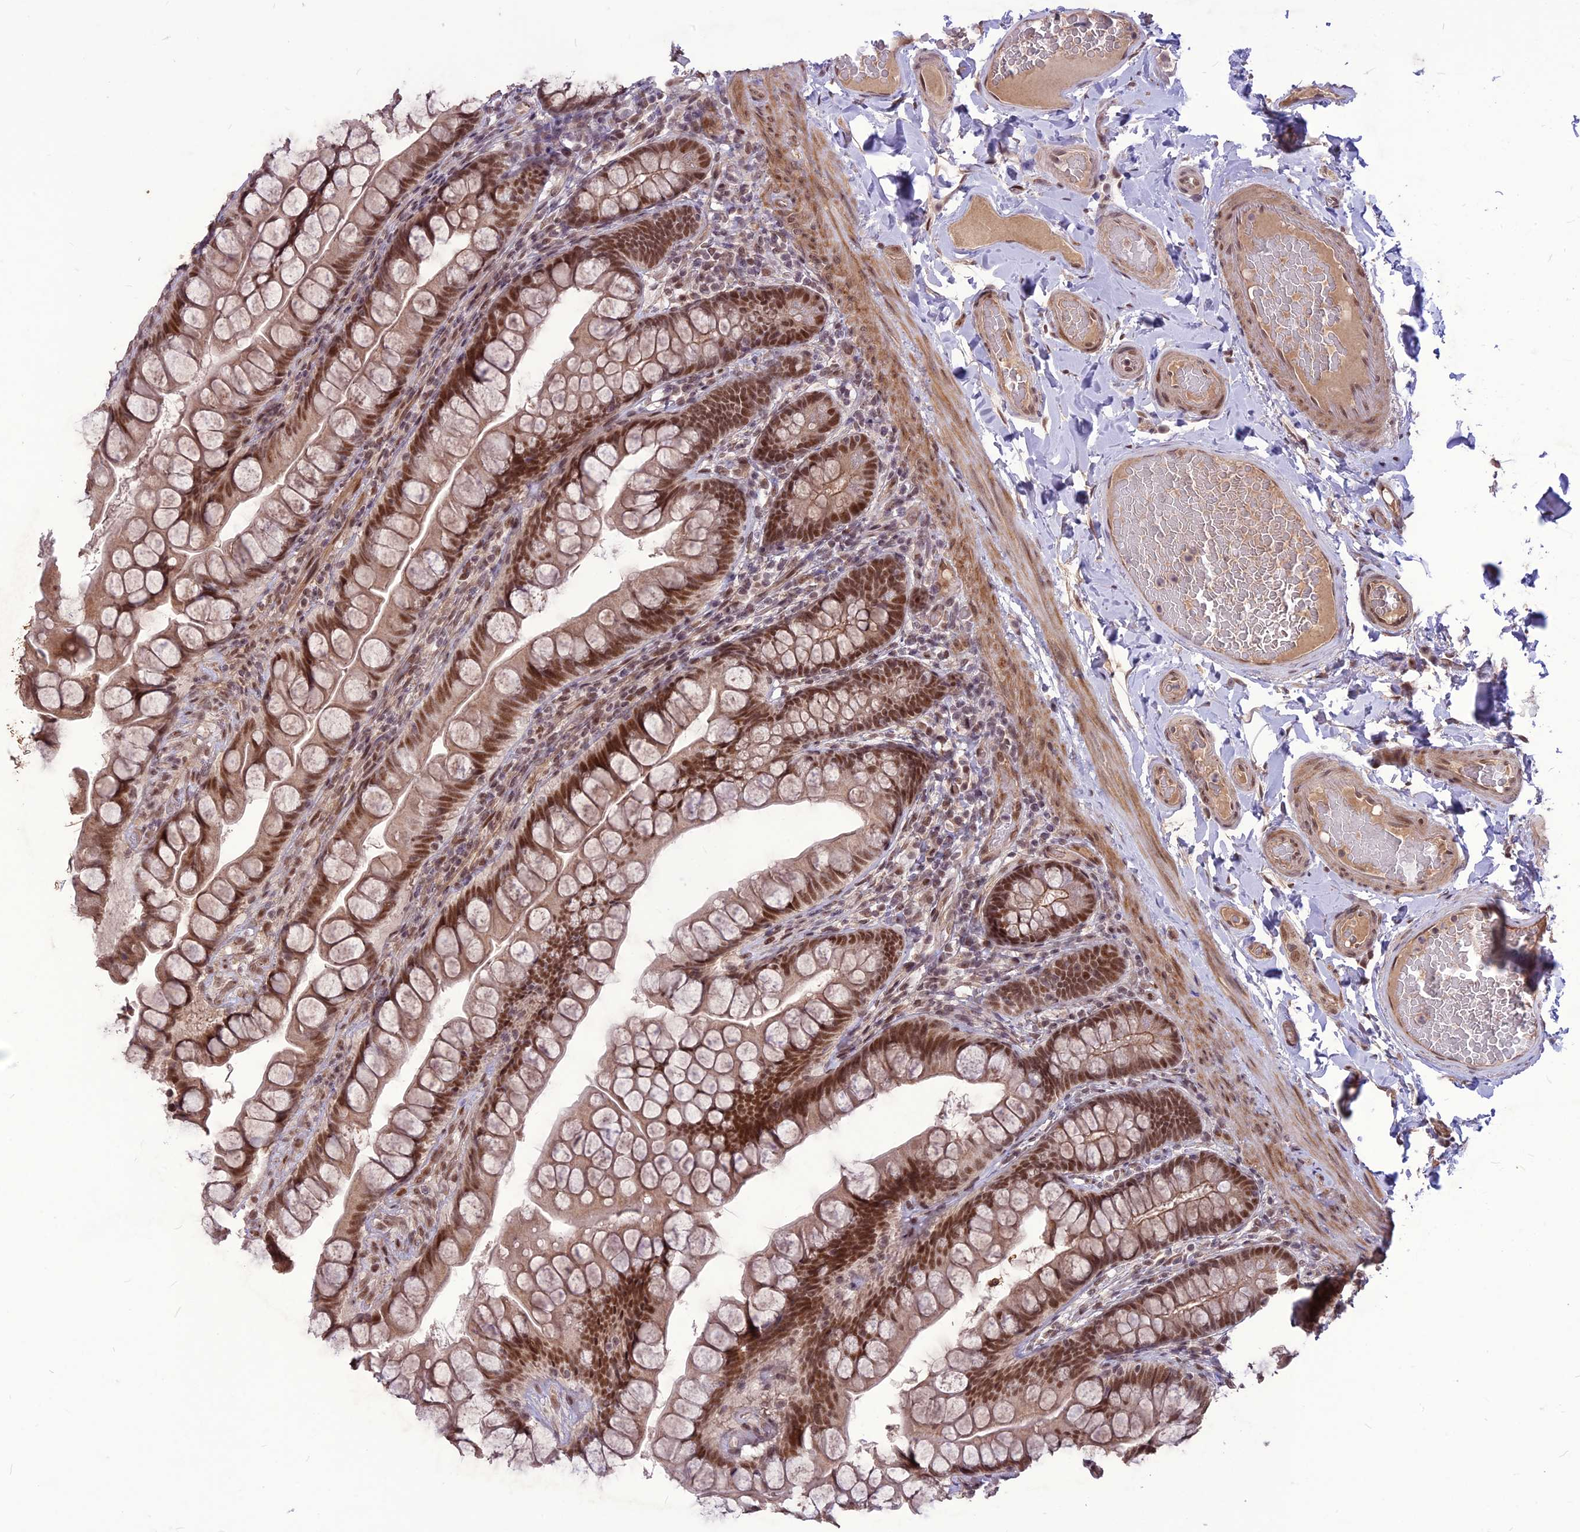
{"staining": {"intensity": "strong", "quantity": ">75%", "location": "nuclear"}, "tissue": "small intestine", "cell_type": "Glandular cells", "image_type": "normal", "snomed": [{"axis": "morphology", "description": "Normal tissue, NOS"}, {"axis": "topography", "description": "Small intestine"}], "caption": "The micrograph demonstrates immunohistochemical staining of benign small intestine. There is strong nuclear staining is present in approximately >75% of glandular cells.", "gene": "DIS3", "patient": {"sex": "male", "age": 70}}